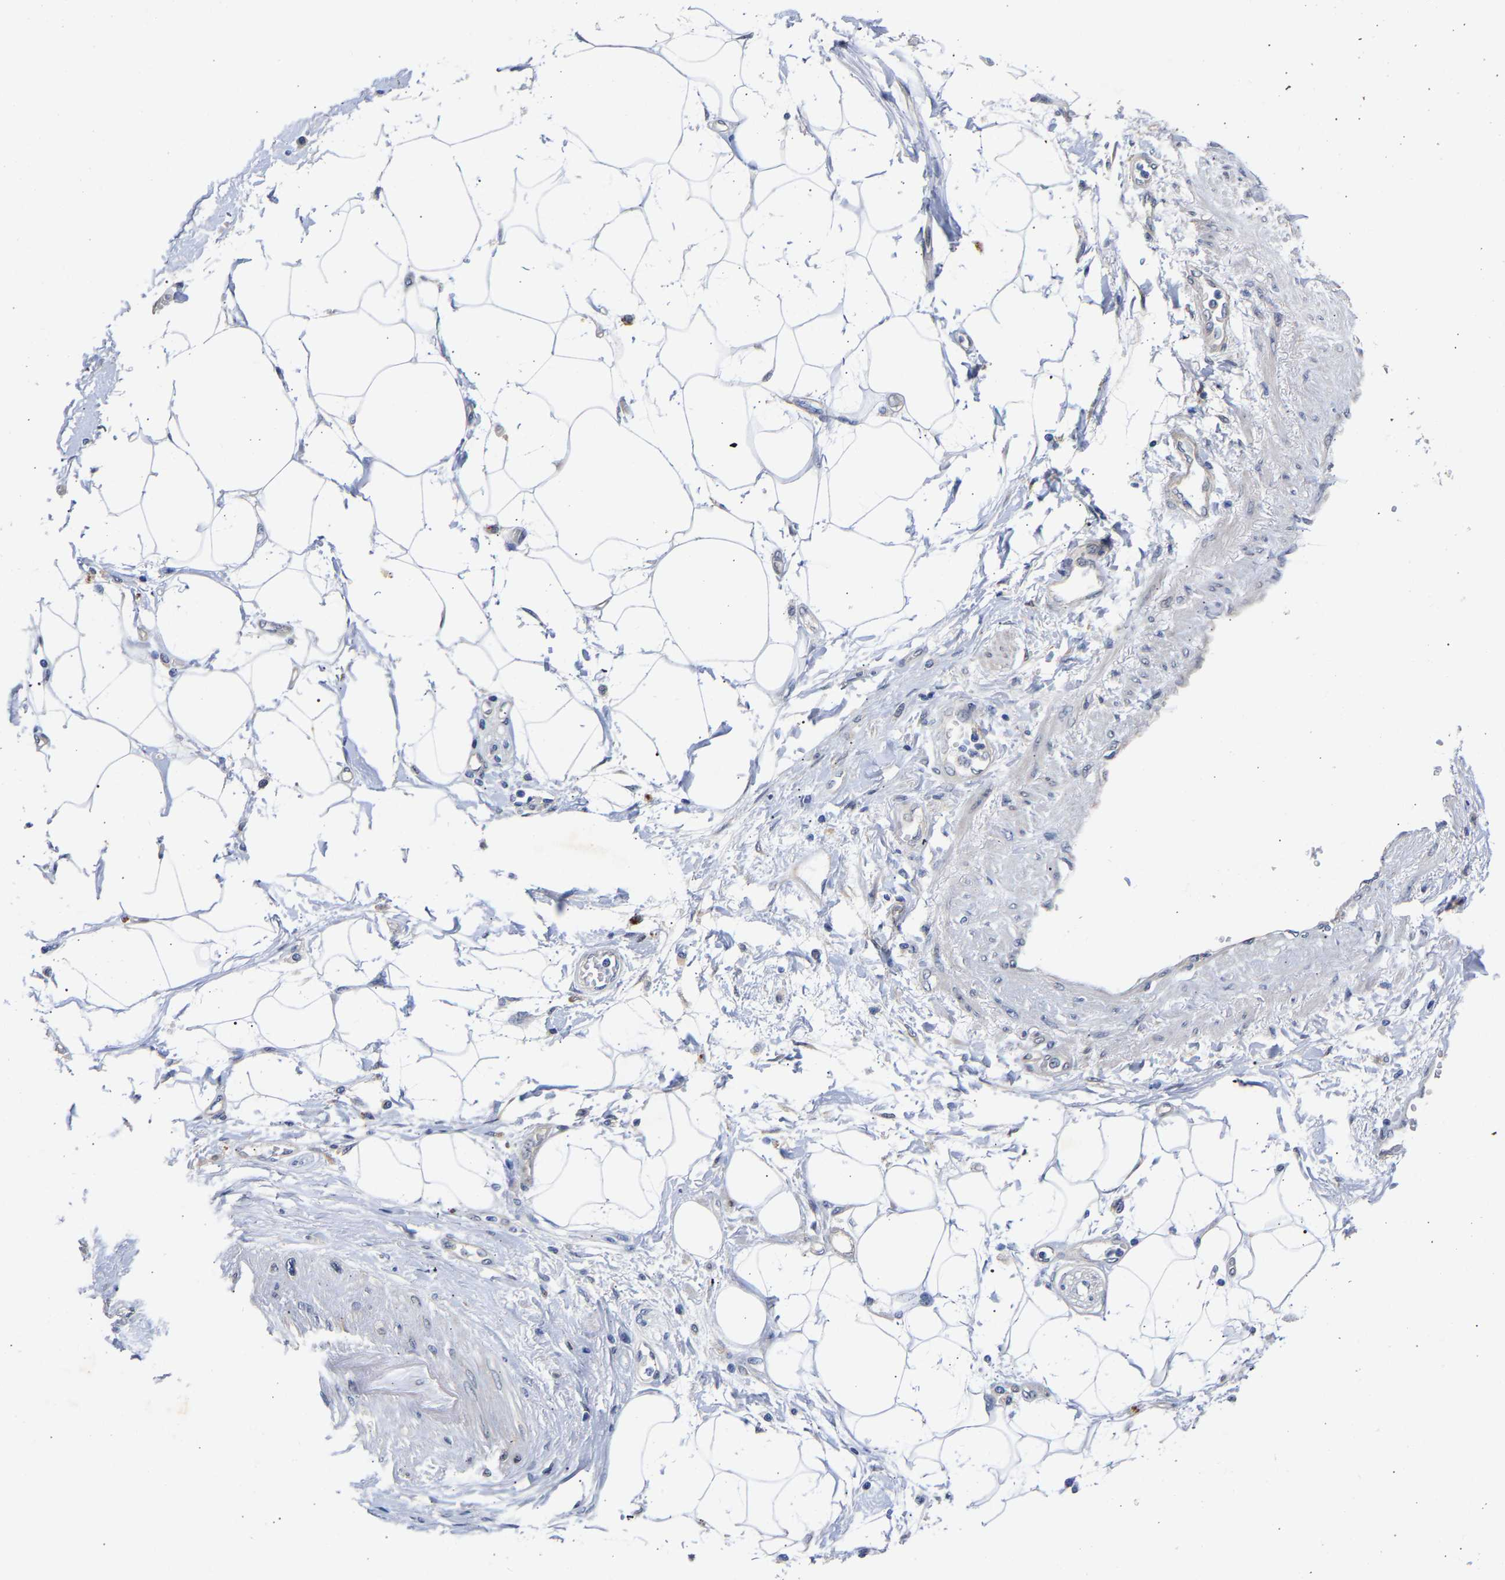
{"staining": {"intensity": "negative", "quantity": "none", "location": "none"}, "tissue": "adipose tissue", "cell_type": "Adipocytes", "image_type": "normal", "snomed": [{"axis": "morphology", "description": "Normal tissue, NOS"}, {"axis": "morphology", "description": "Adenocarcinoma, NOS"}, {"axis": "topography", "description": "Duodenum"}, {"axis": "topography", "description": "Peripheral nerve tissue"}], "caption": "This is an immunohistochemistry image of normal adipose tissue. There is no expression in adipocytes.", "gene": "CCDC6", "patient": {"sex": "female", "age": 60}}